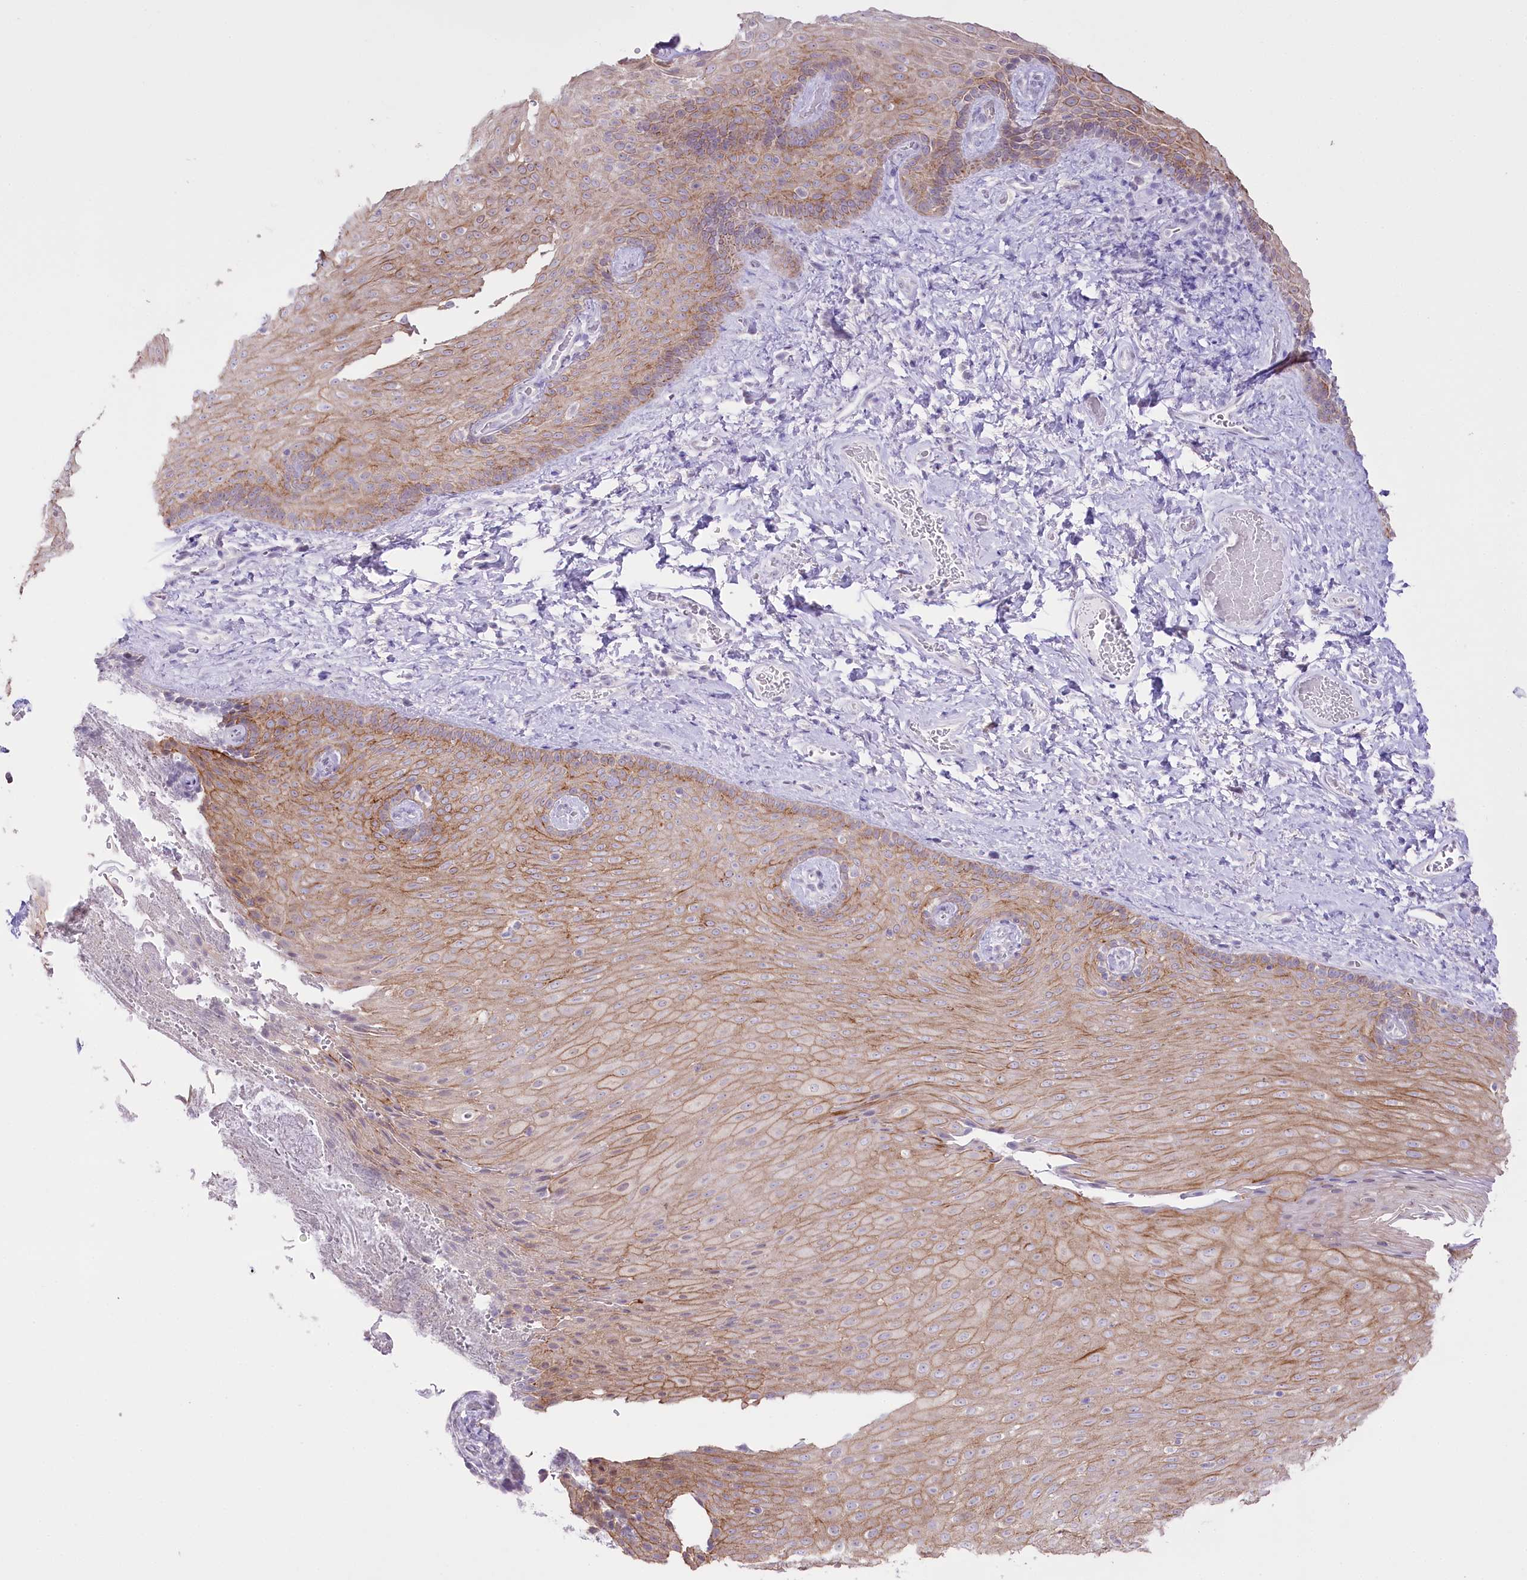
{"staining": {"intensity": "moderate", "quantity": ">75%", "location": "cytoplasmic/membranous"}, "tissue": "skin", "cell_type": "Epidermal cells", "image_type": "normal", "snomed": [{"axis": "morphology", "description": "Normal tissue, NOS"}, {"axis": "topography", "description": "Anal"}], "caption": "The image shows a brown stain indicating the presence of a protein in the cytoplasmic/membranous of epidermal cells in skin. (DAB = brown stain, brightfield microscopy at high magnification).", "gene": "SLC39A10", "patient": {"sex": "male", "age": 69}}